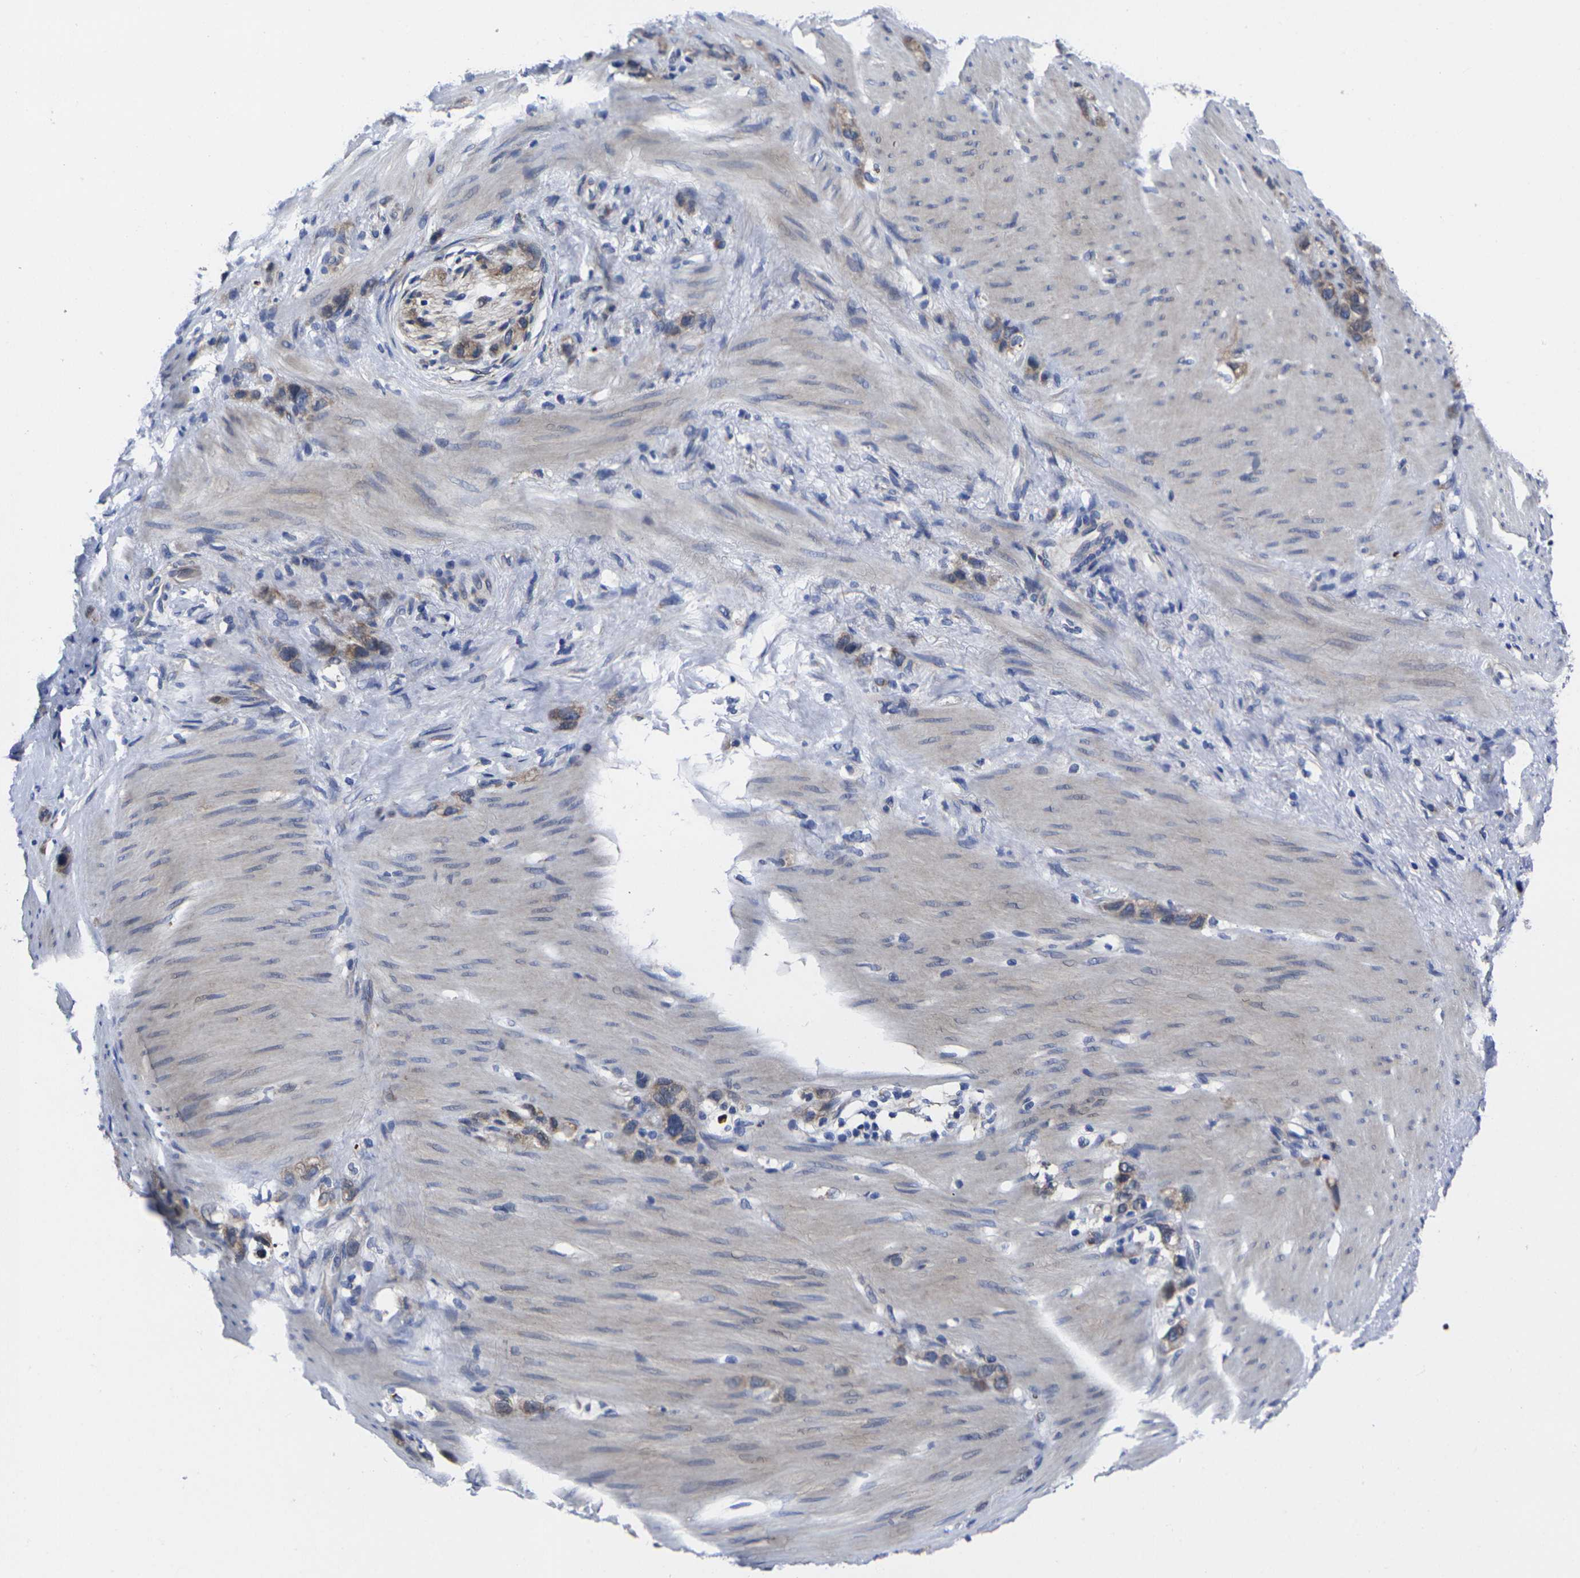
{"staining": {"intensity": "moderate", "quantity": ">75%", "location": "cytoplasmic/membranous"}, "tissue": "stomach cancer", "cell_type": "Tumor cells", "image_type": "cancer", "snomed": [{"axis": "morphology", "description": "Normal tissue, NOS"}, {"axis": "morphology", "description": "Adenocarcinoma, NOS"}, {"axis": "morphology", "description": "Adenocarcinoma, High grade"}, {"axis": "topography", "description": "Stomach, upper"}, {"axis": "topography", "description": "Stomach"}], "caption": "Human adenocarcinoma (stomach) stained for a protein (brown) exhibits moderate cytoplasmic/membranous positive positivity in approximately >75% of tumor cells.", "gene": "CYP2C8", "patient": {"sex": "female", "age": 65}}